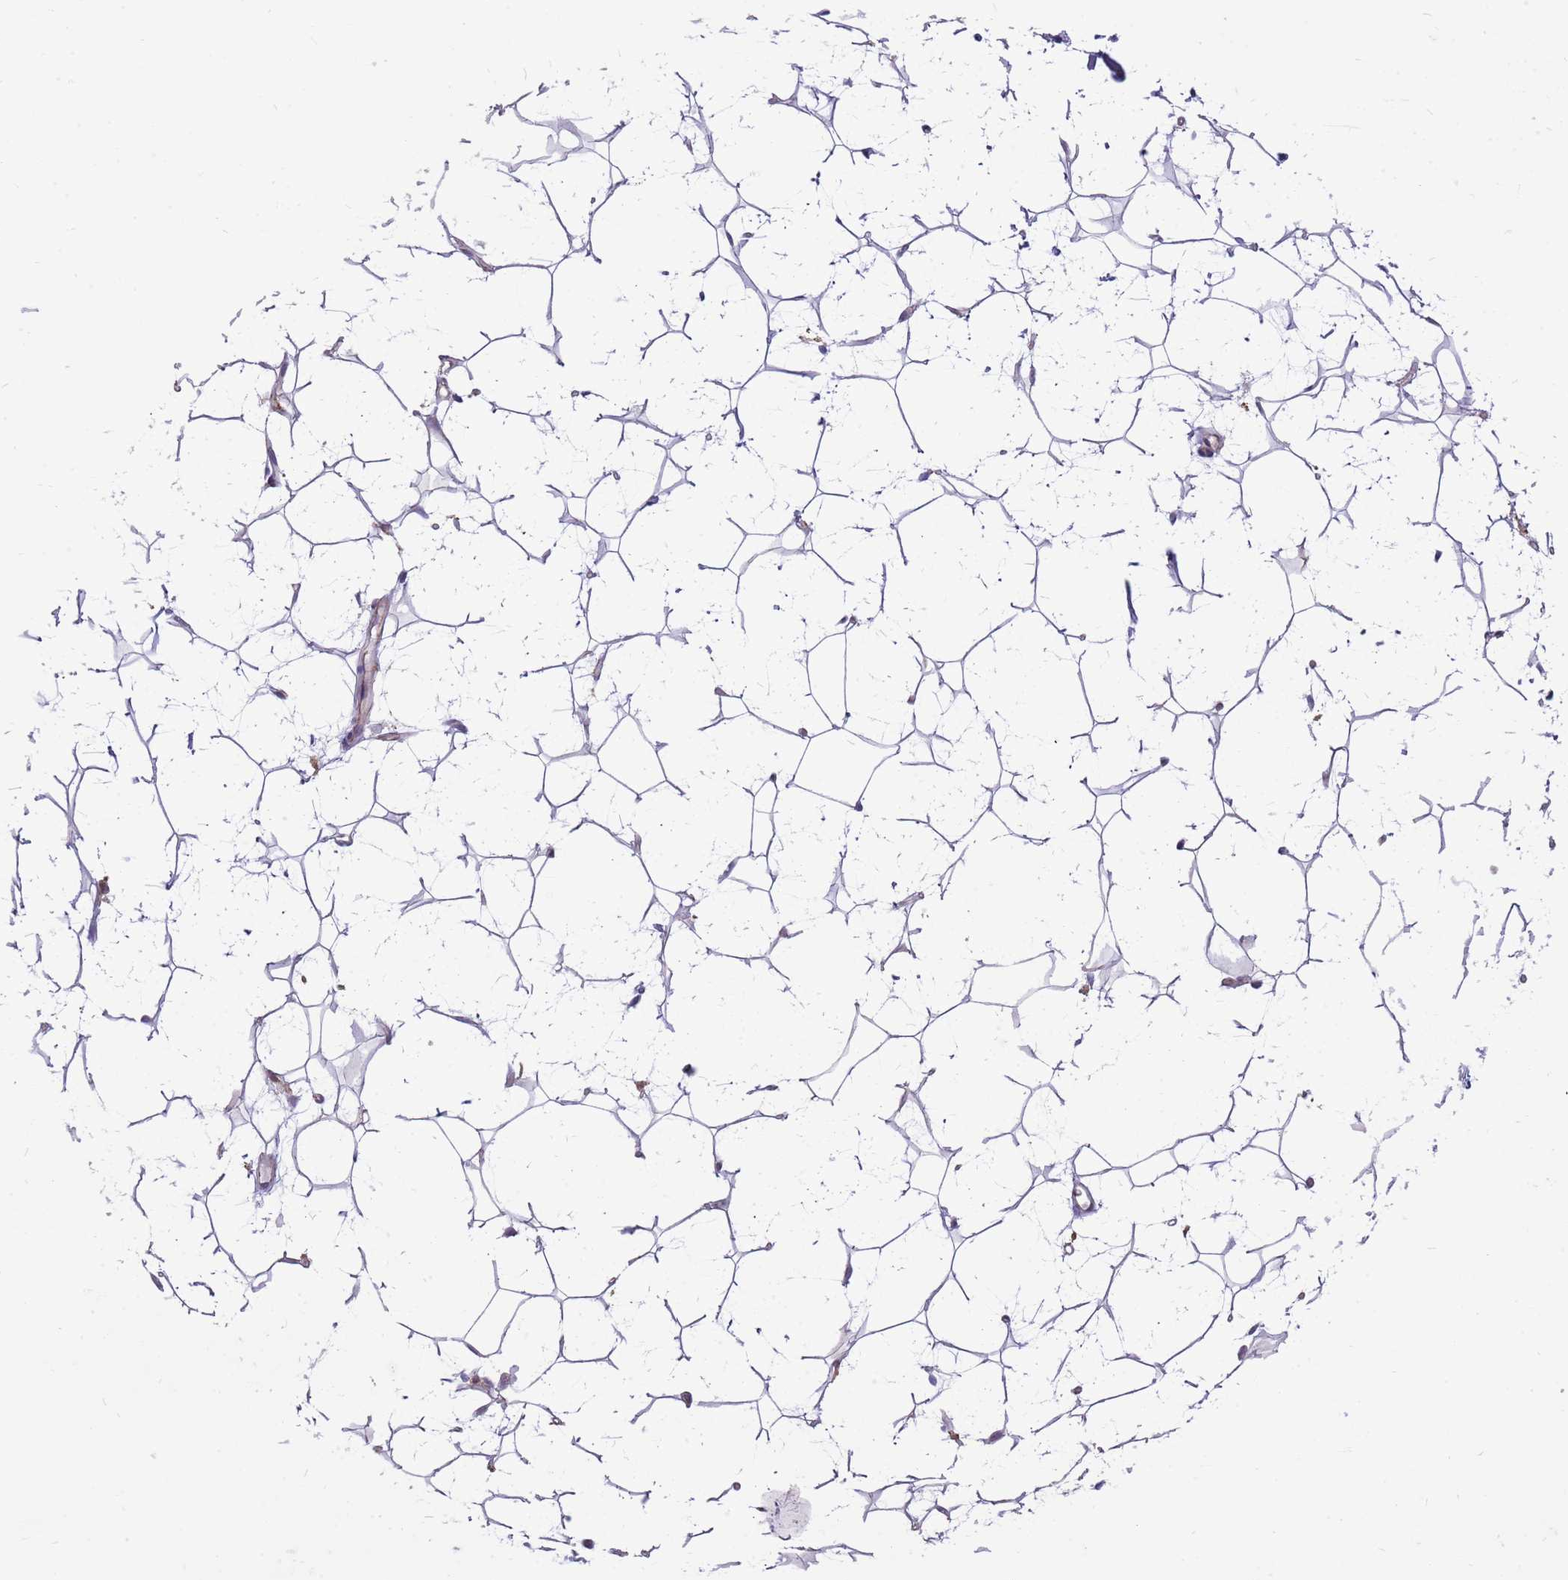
{"staining": {"intensity": "negative", "quantity": "none", "location": "none"}, "tissue": "adipose tissue", "cell_type": "Adipocytes", "image_type": "normal", "snomed": [{"axis": "morphology", "description": "Normal tissue, NOS"}, {"axis": "topography", "description": "Breast"}], "caption": "Protein analysis of unremarkable adipose tissue demonstrates no significant staining in adipocytes. (DAB (3,3'-diaminobenzidine) immunohistochemistry (IHC), high magnification).", "gene": "WDR90", "patient": {"sex": "female", "age": 26}}